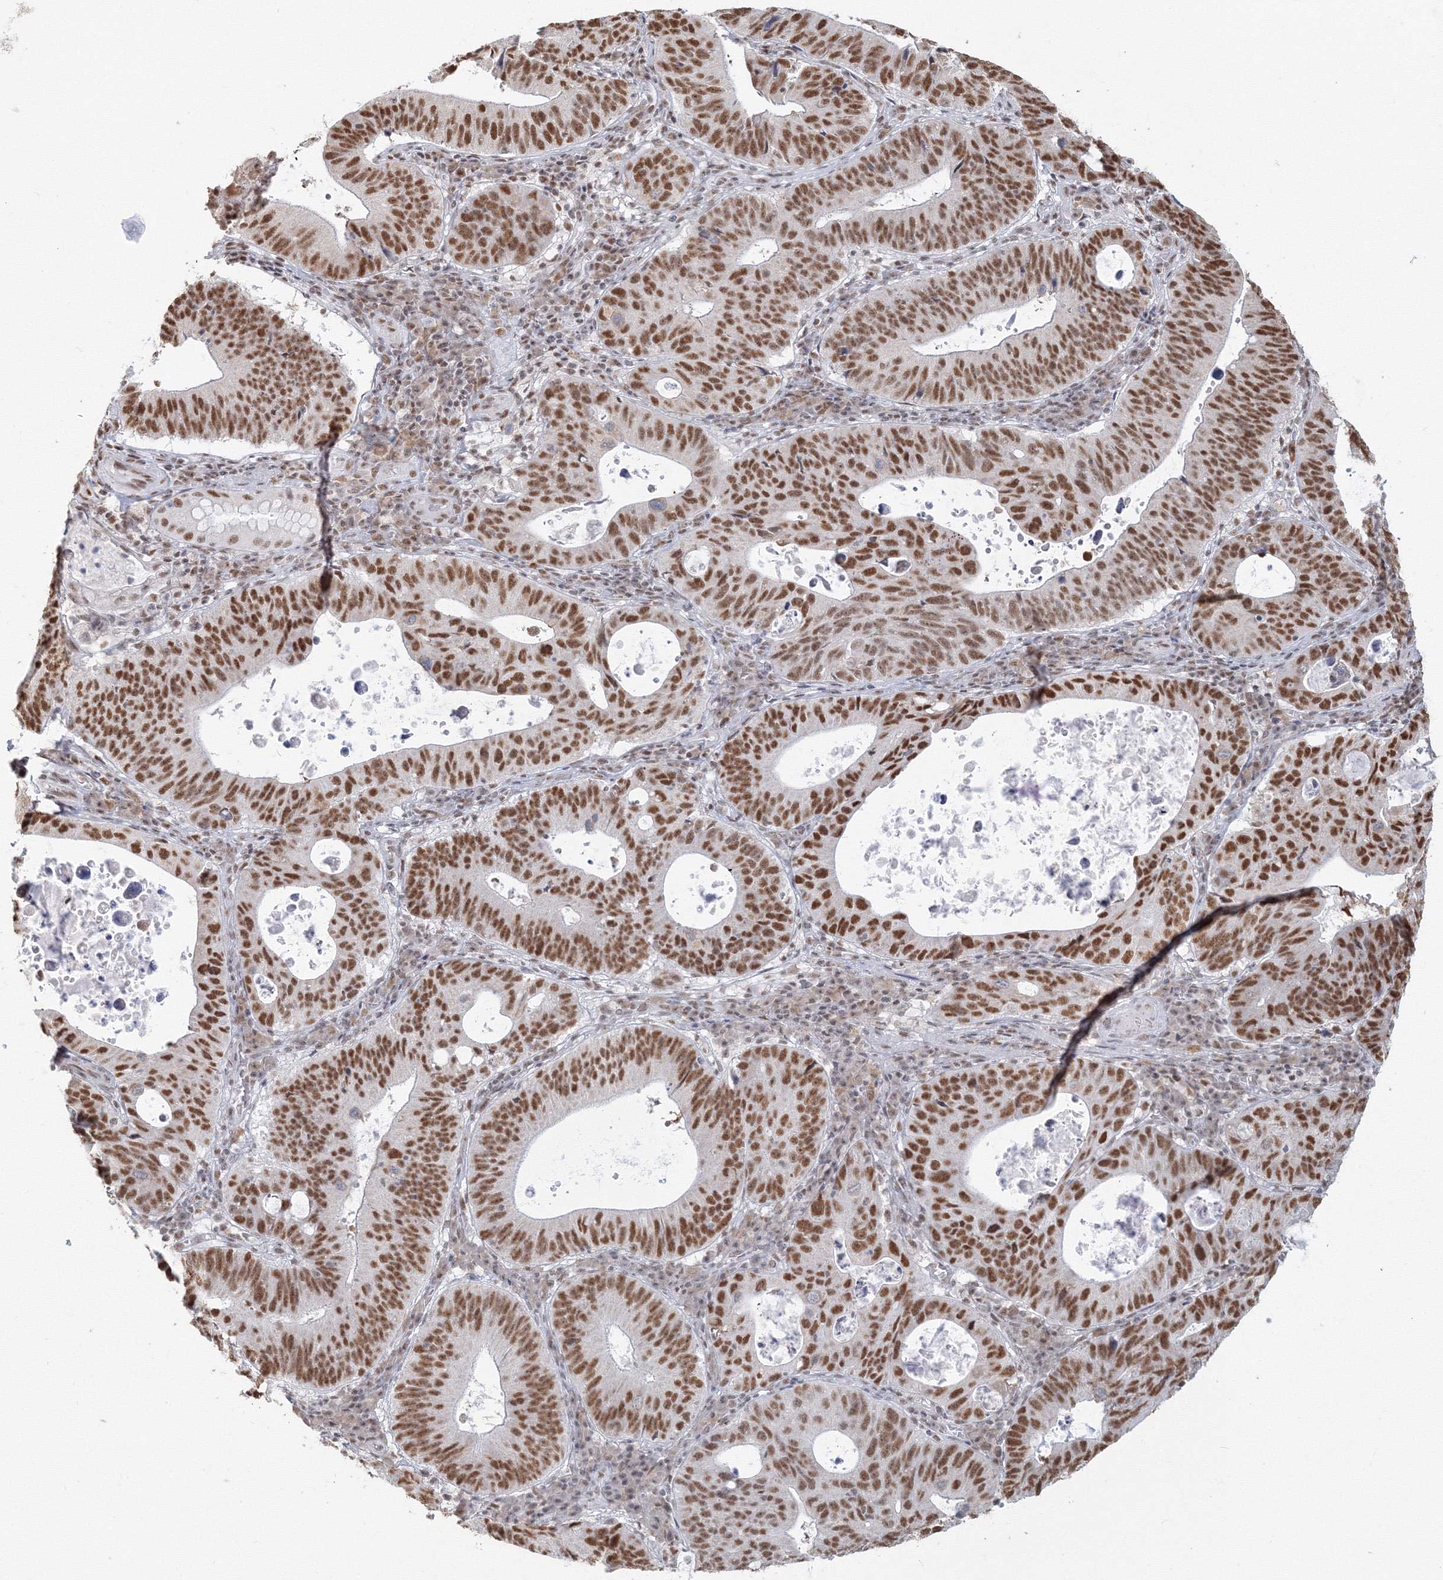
{"staining": {"intensity": "strong", "quantity": ">75%", "location": "nuclear"}, "tissue": "stomach cancer", "cell_type": "Tumor cells", "image_type": "cancer", "snomed": [{"axis": "morphology", "description": "Adenocarcinoma, NOS"}, {"axis": "topography", "description": "Stomach"}], "caption": "Adenocarcinoma (stomach) was stained to show a protein in brown. There is high levels of strong nuclear expression in approximately >75% of tumor cells.", "gene": "PPP4R2", "patient": {"sex": "male", "age": 59}}